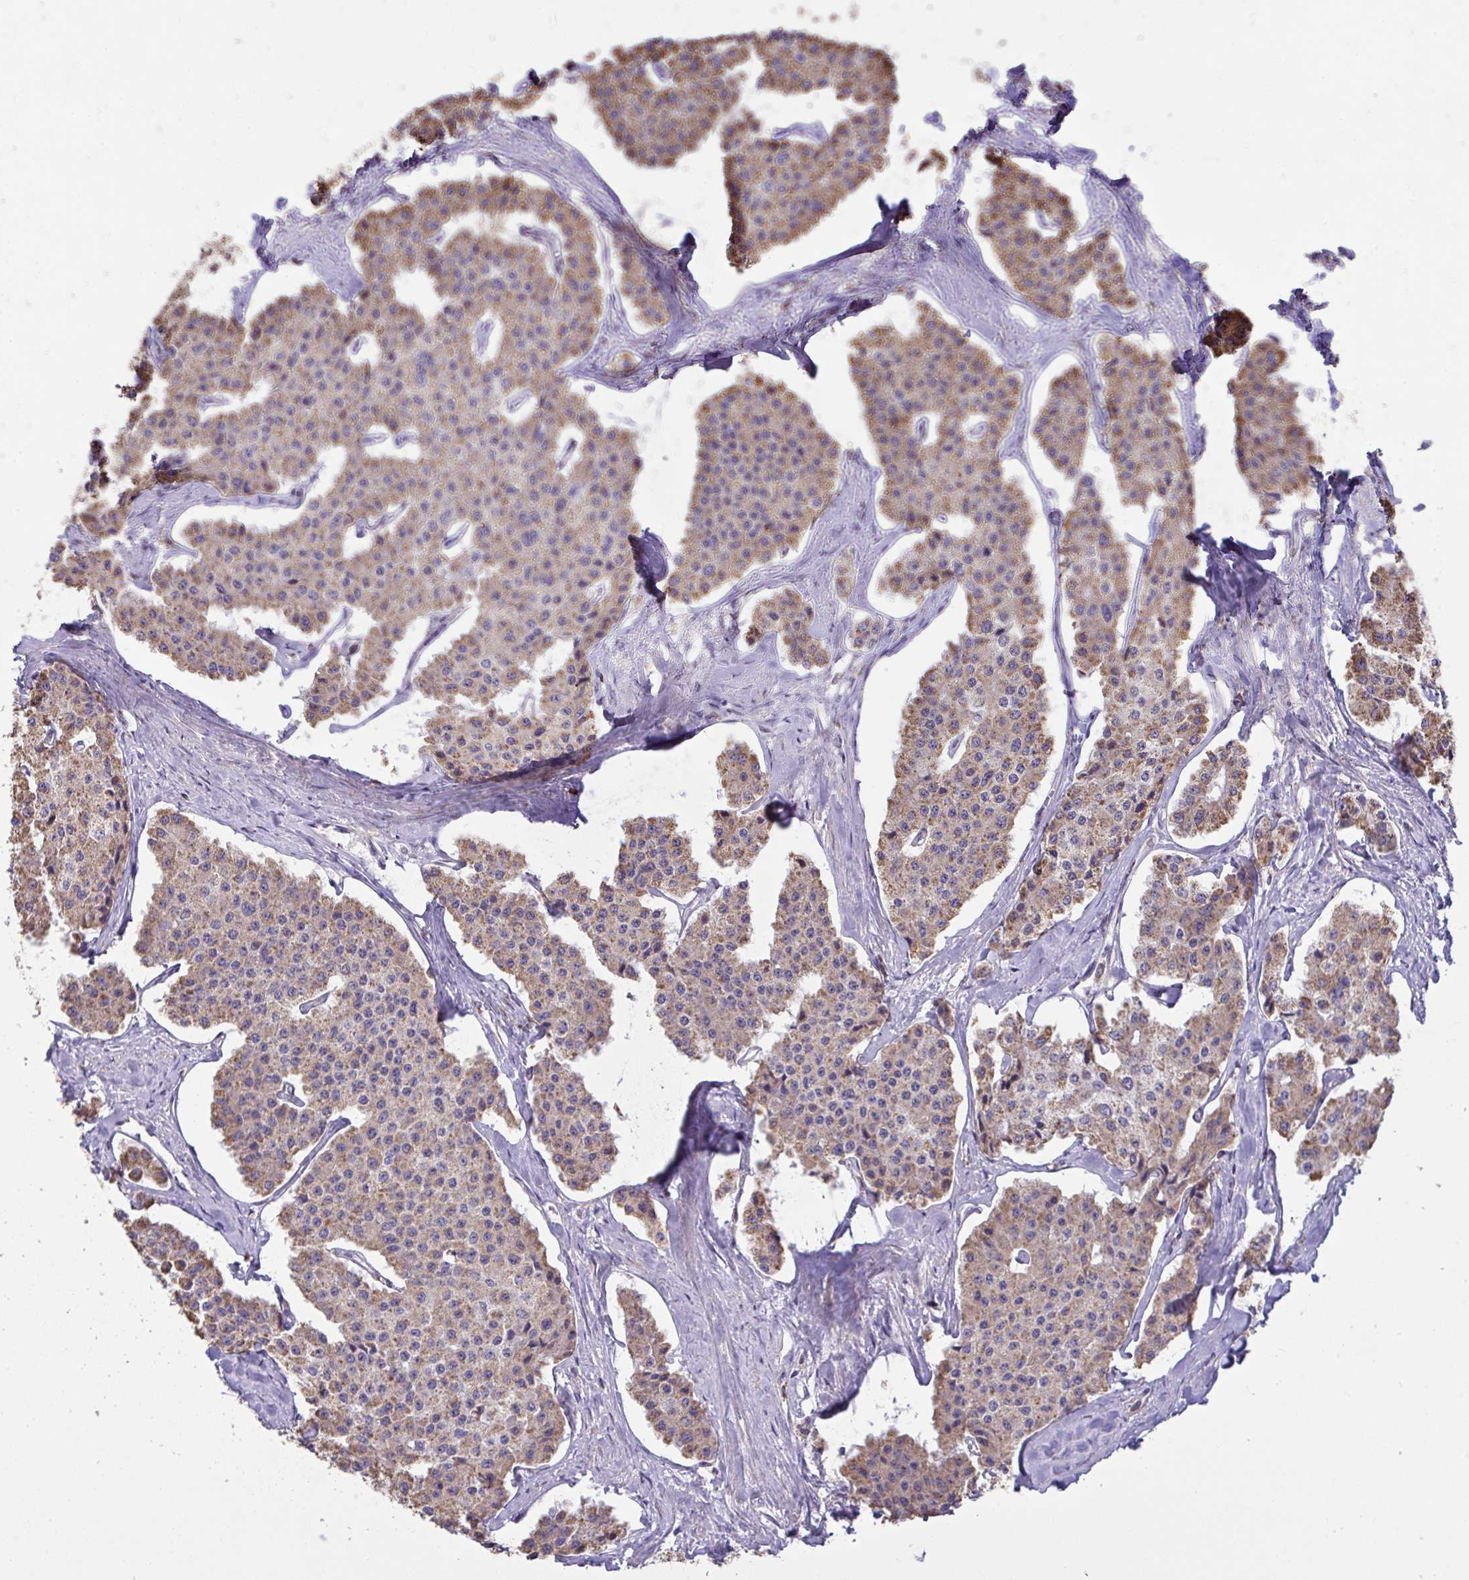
{"staining": {"intensity": "weak", "quantity": "25%-75%", "location": "cytoplasmic/membranous"}, "tissue": "carcinoid", "cell_type": "Tumor cells", "image_type": "cancer", "snomed": [{"axis": "morphology", "description": "Carcinoid, malignant, NOS"}, {"axis": "topography", "description": "Small intestine"}], "caption": "Carcinoid tissue shows weak cytoplasmic/membranous expression in approximately 25%-75% of tumor cells, visualized by immunohistochemistry.", "gene": "PPM1H", "patient": {"sex": "female", "age": 65}}